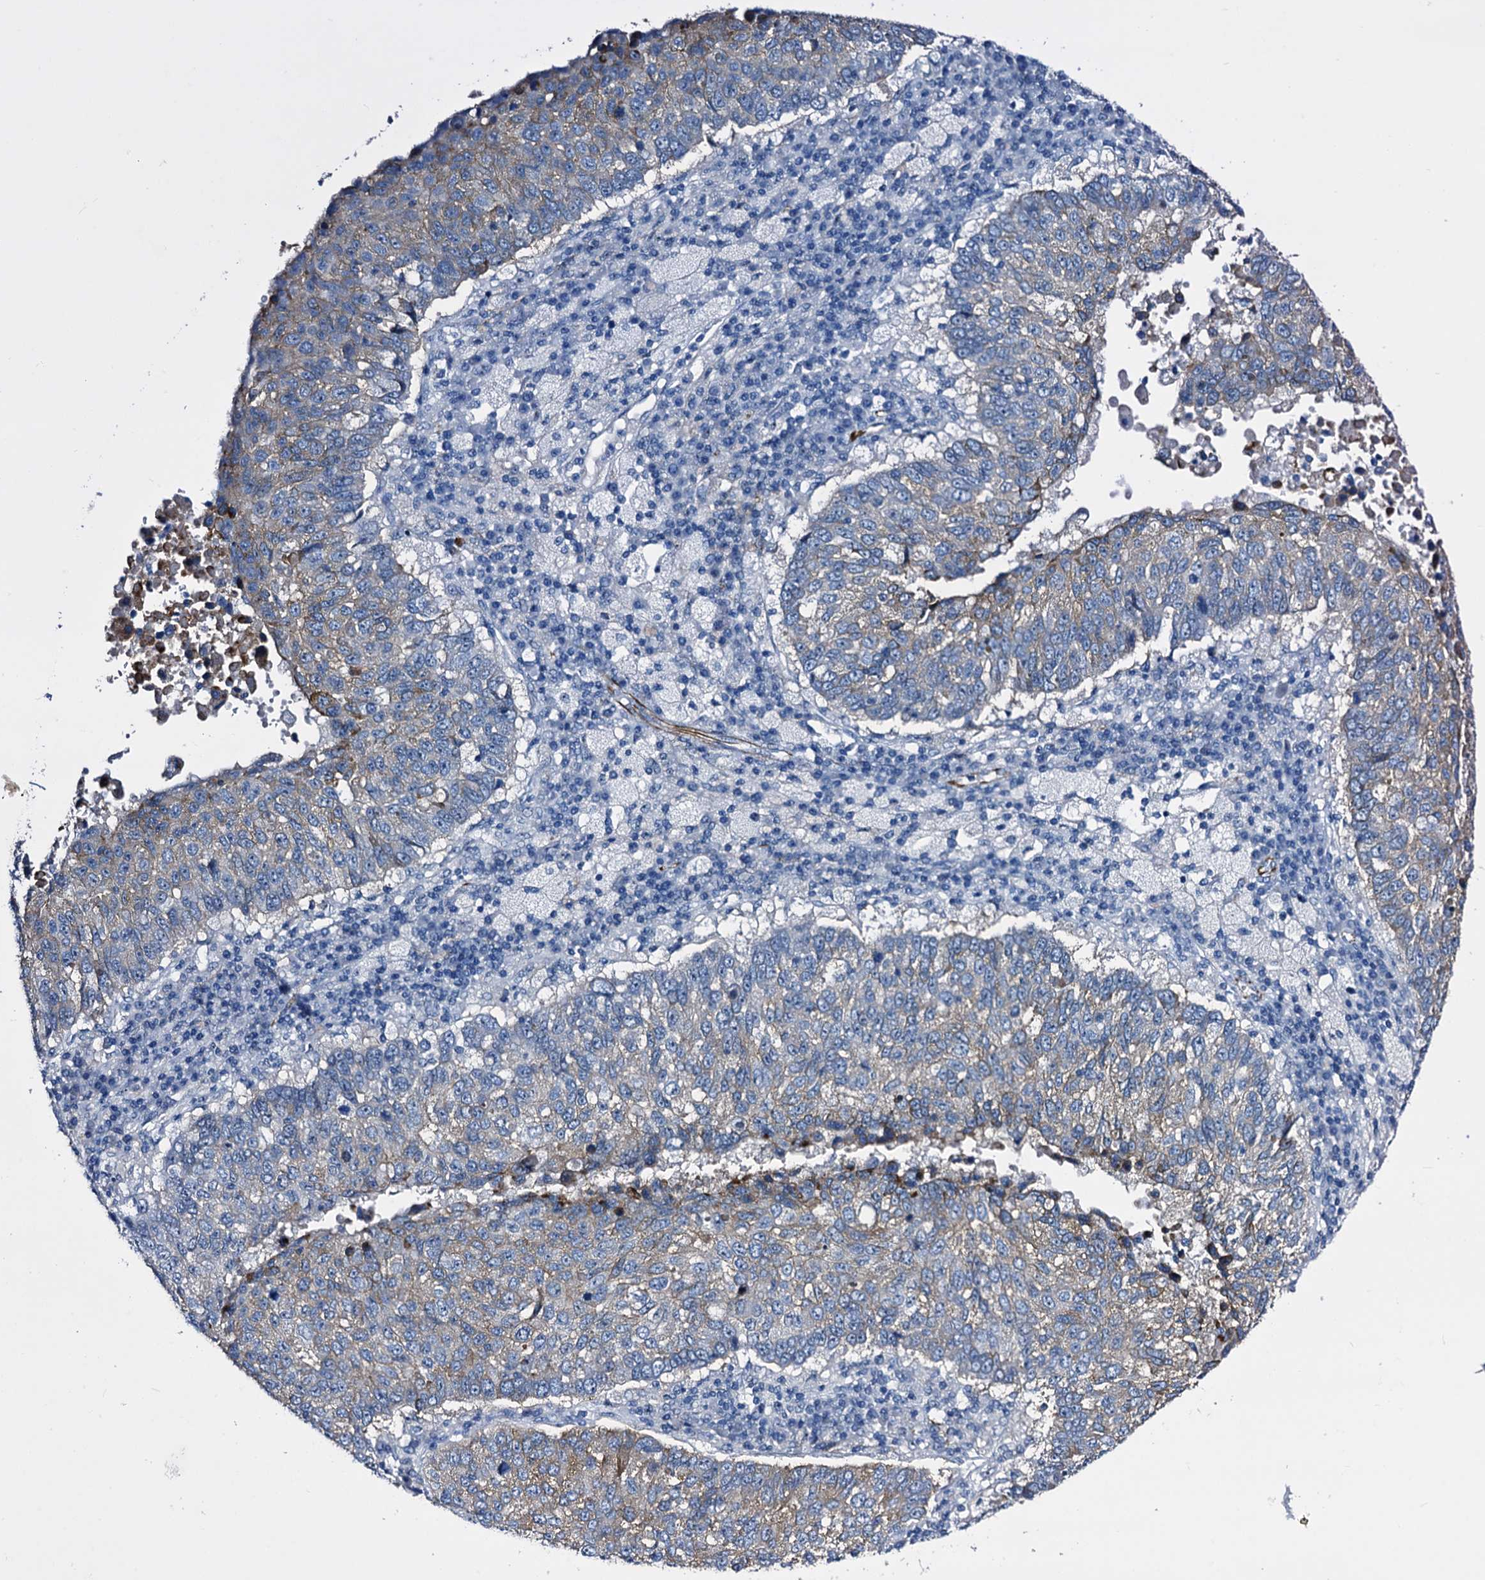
{"staining": {"intensity": "weak", "quantity": "<25%", "location": "cytoplasmic/membranous"}, "tissue": "lung cancer", "cell_type": "Tumor cells", "image_type": "cancer", "snomed": [{"axis": "morphology", "description": "Squamous cell carcinoma, NOS"}, {"axis": "topography", "description": "Lung"}], "caption": "The immunohistochemistry histopathology image has no significant staining in tumor cells of squamous cell carcinoma (lung) tissue.", "gene": "EMG1", "patient": {"sex": "male", "age": 73}}